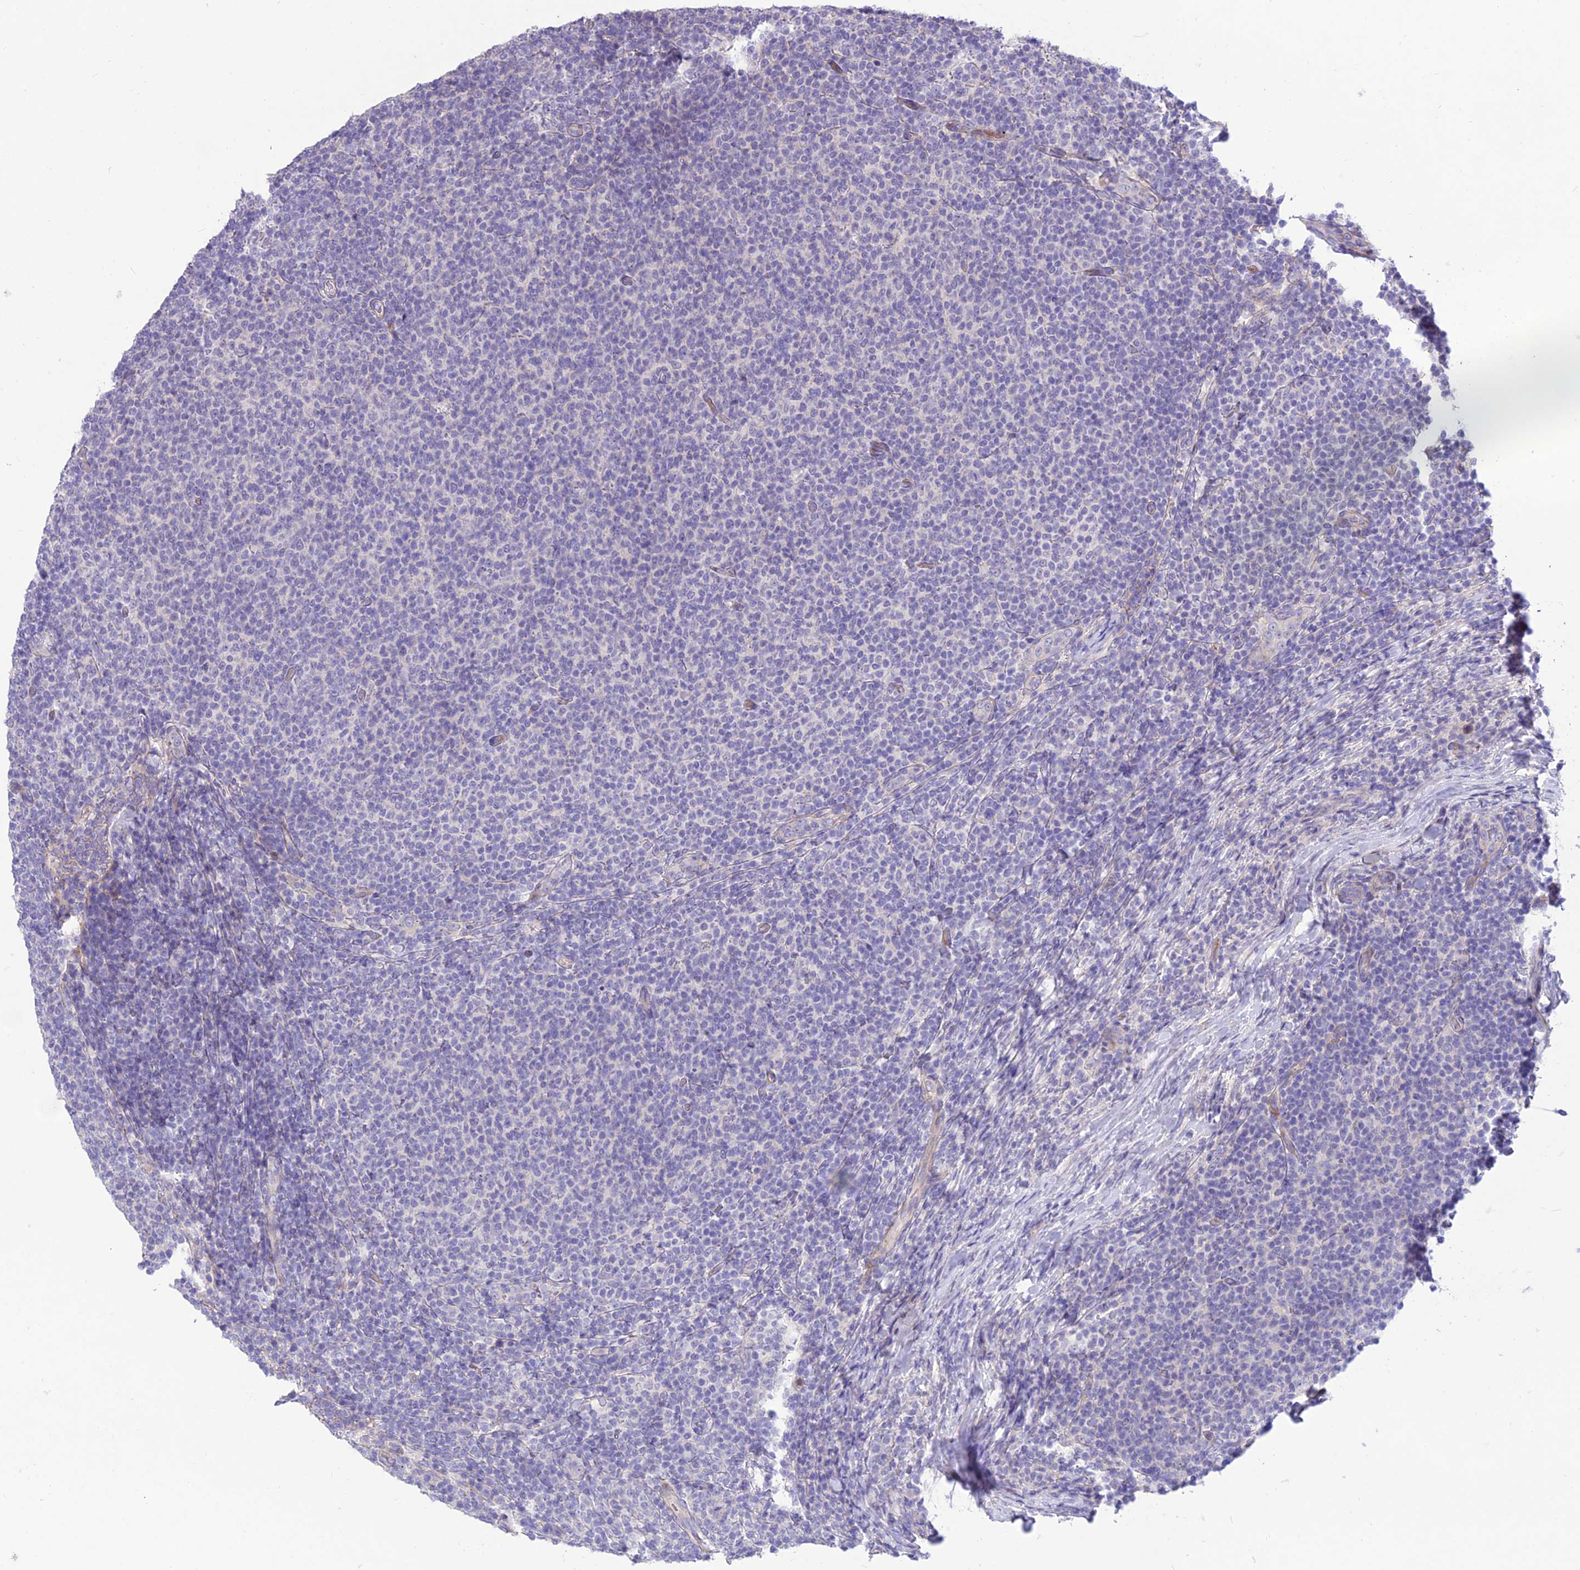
{"staining": {"intensity": "negative", "quantity": "none", "location": "none"}, "tissue": "lymphoma", "cell_type": "Tumor cells", "image_type": "cancer", "snomed": [{"axis": "morphology", "description": "Malignant lymphoma, non-Hodgkin's type, Low grade"}, {"axis": "topography", "description": "Lymph node"}], "caption": "Tumor cells are negative for protein expression in human lymphoma.", "gene": "TEKT3", "patient": {"sex": "male", "age": 66}}